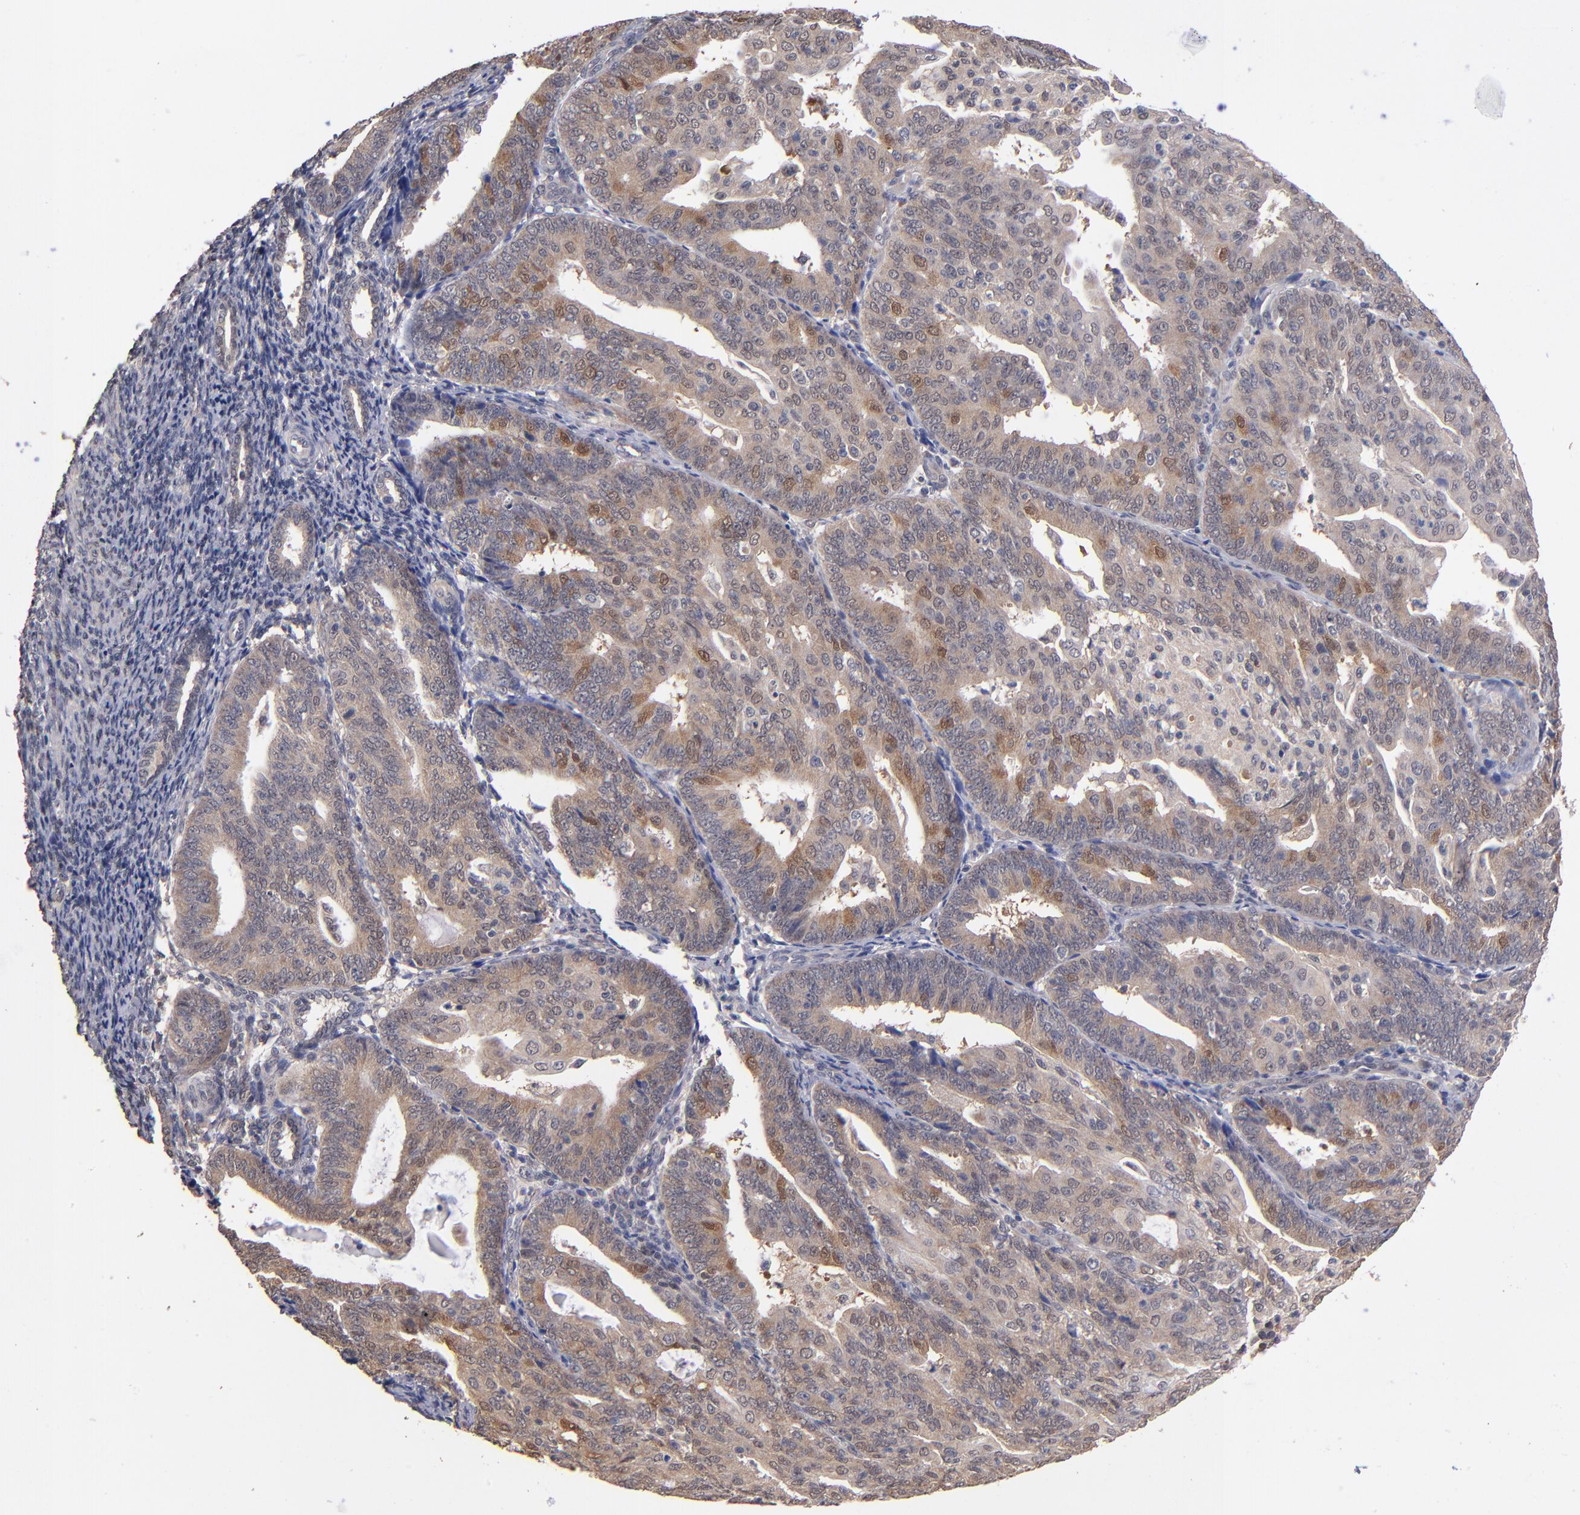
{"staining": {"intensity": "moderate", "quantity": "25%-75%", "location": "cytoplasmic/membranous,nuclear"}, "tissue": "endometrial cancer", "cell_type": "Tumor cells", "image_type": "cancer", "snomed": [{"axis": "morphology", "description": "Adenocarcinoma, NOS"}, {"axis": "topography", "description": "Endometrium"}], "caption": "Moderate cytoplasmic/membranous and nuclear staining is present in about 25%-75% of tumor cells in endometrial cancer.", "gene": "PSMD10", "patient": {"sex": "female", "age": 56}}